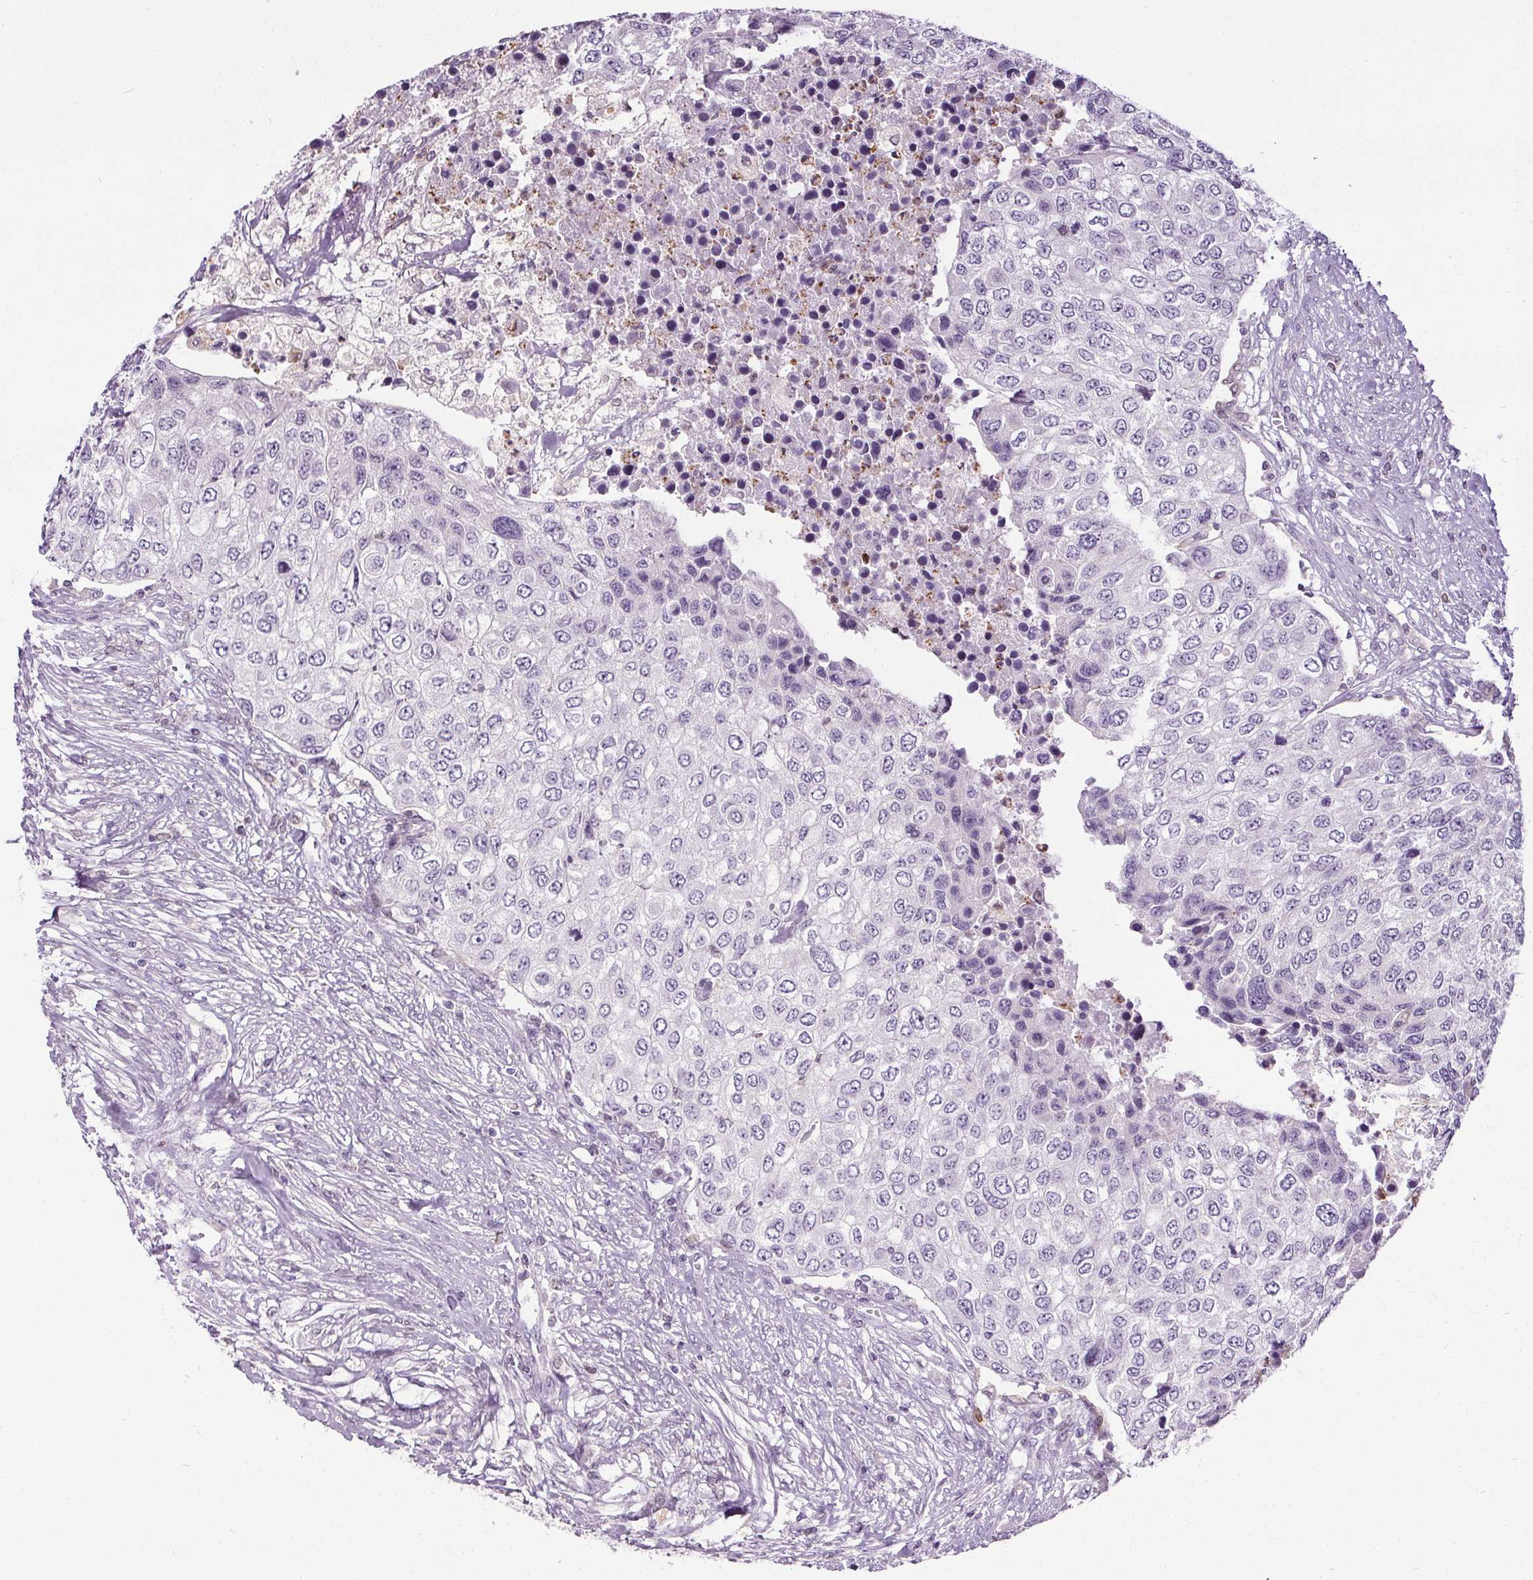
{"staining": {"intensity": "negative", "quantity": "none", "location": "none"}, "tissue": "urothelial cancer", "cell_type": "Tumor cells", "image_type": "cancer", "snomed": [{"axis": "morphology", "description": "Urothelial carcinoma, High grade"}, {"axis": "topography", "description": "Urinary bladder"}], "caption": "An IHC micrograph of high-grade urothelial carcinoma is shown. There is no staining in tumor cells of high-grade urothelial carcinoma.", "gene": "TMEM240", "patient": {"sex": "female", "age": 78}}